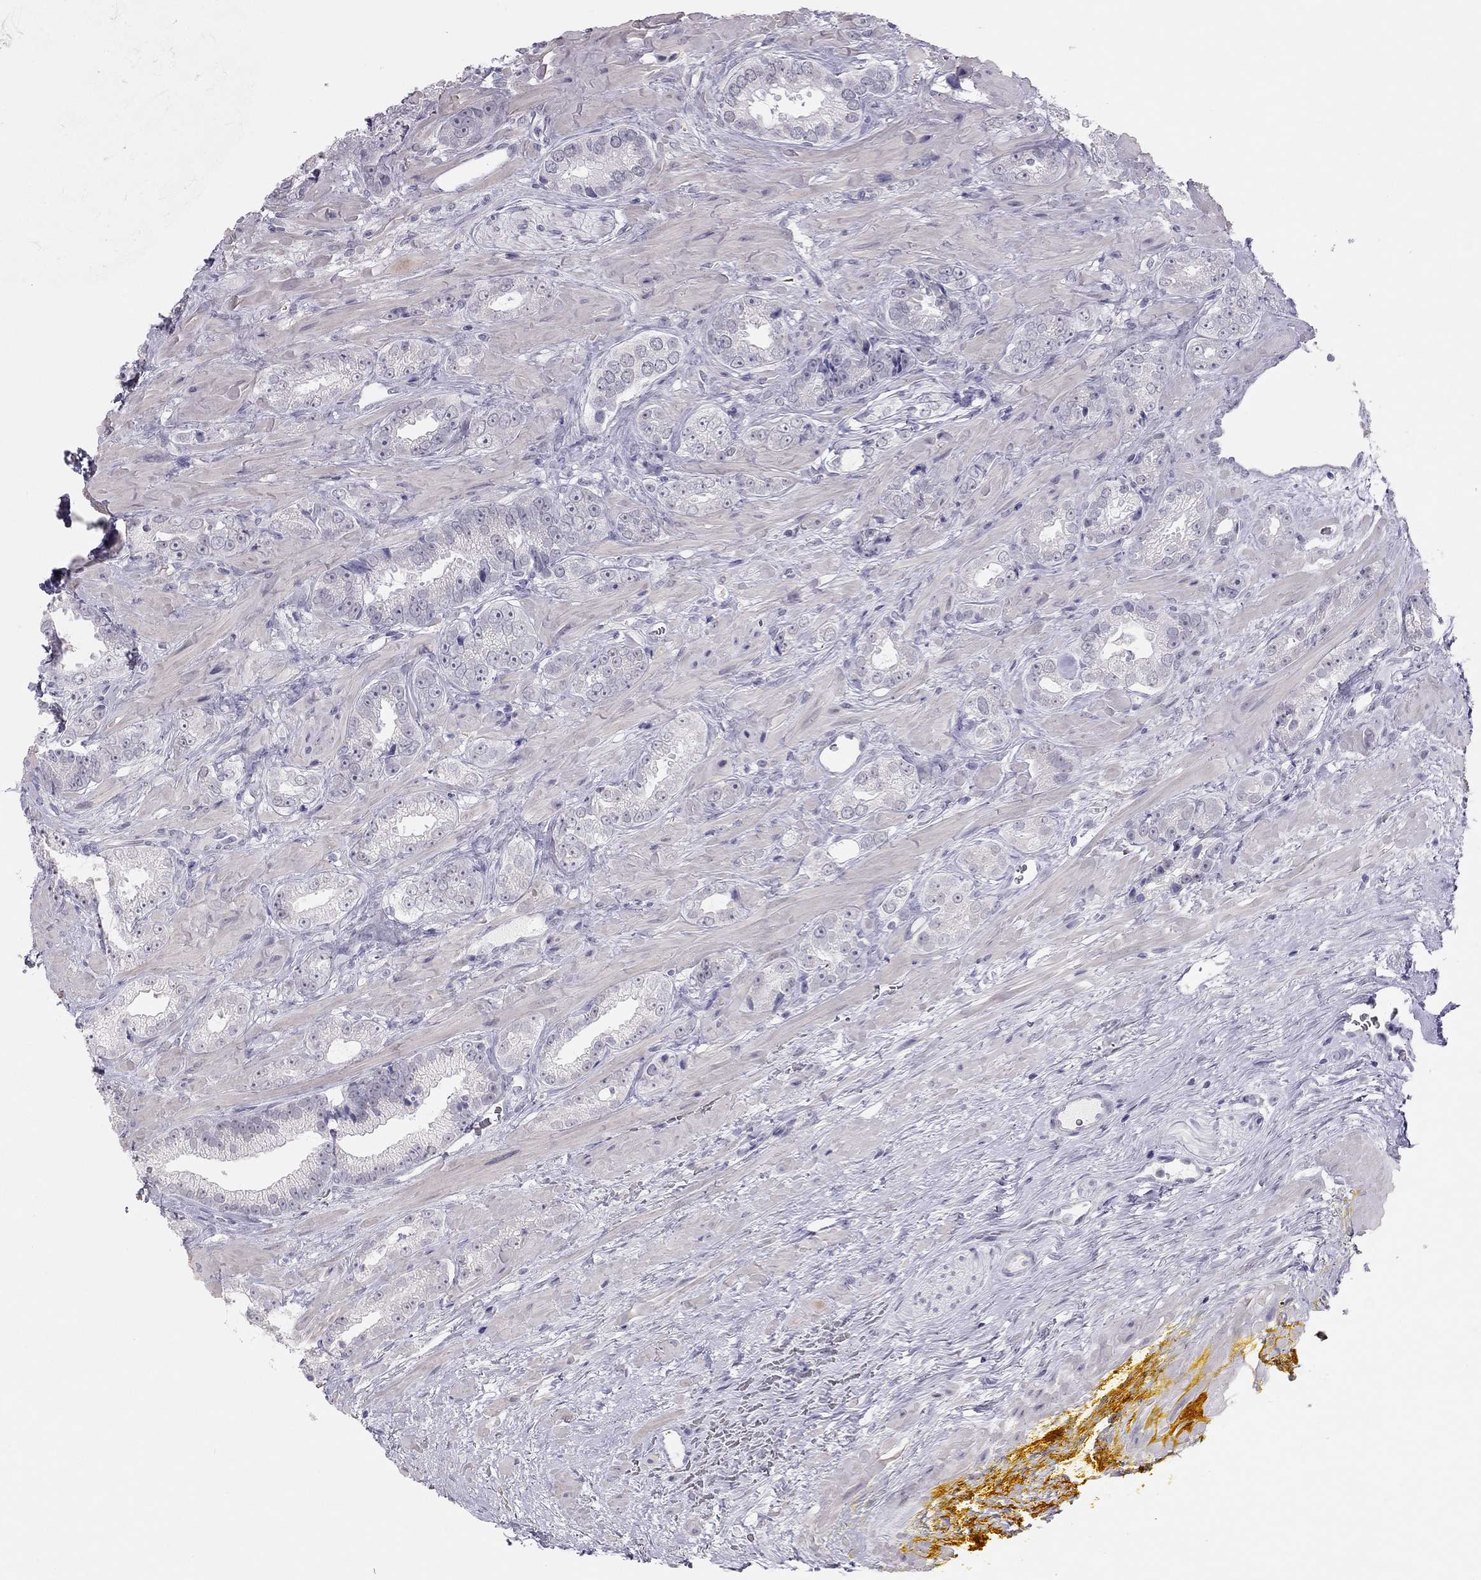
{"staining": {"intensity": "negative", "quantity": "none", "location": "none"}, "tissue": "prostate cancer", "cell_type": "Tumor cells", "image_type": "cancer", "snomed": [{"axis": "morphology", "description": "Adenocarcinoma, NOS"}, {"axis": "topography", "description": "Prostate"}], "caption": "Immunohistochemical staining of prostate cancer (adenocarcinoma) displays no significant positivity in tumor cells. (Immunohistochemistry (ihc), brightfield microscopy, high magnification).", "gene": "SPATA12", "patient": {"sex": "male", "age": 67}}